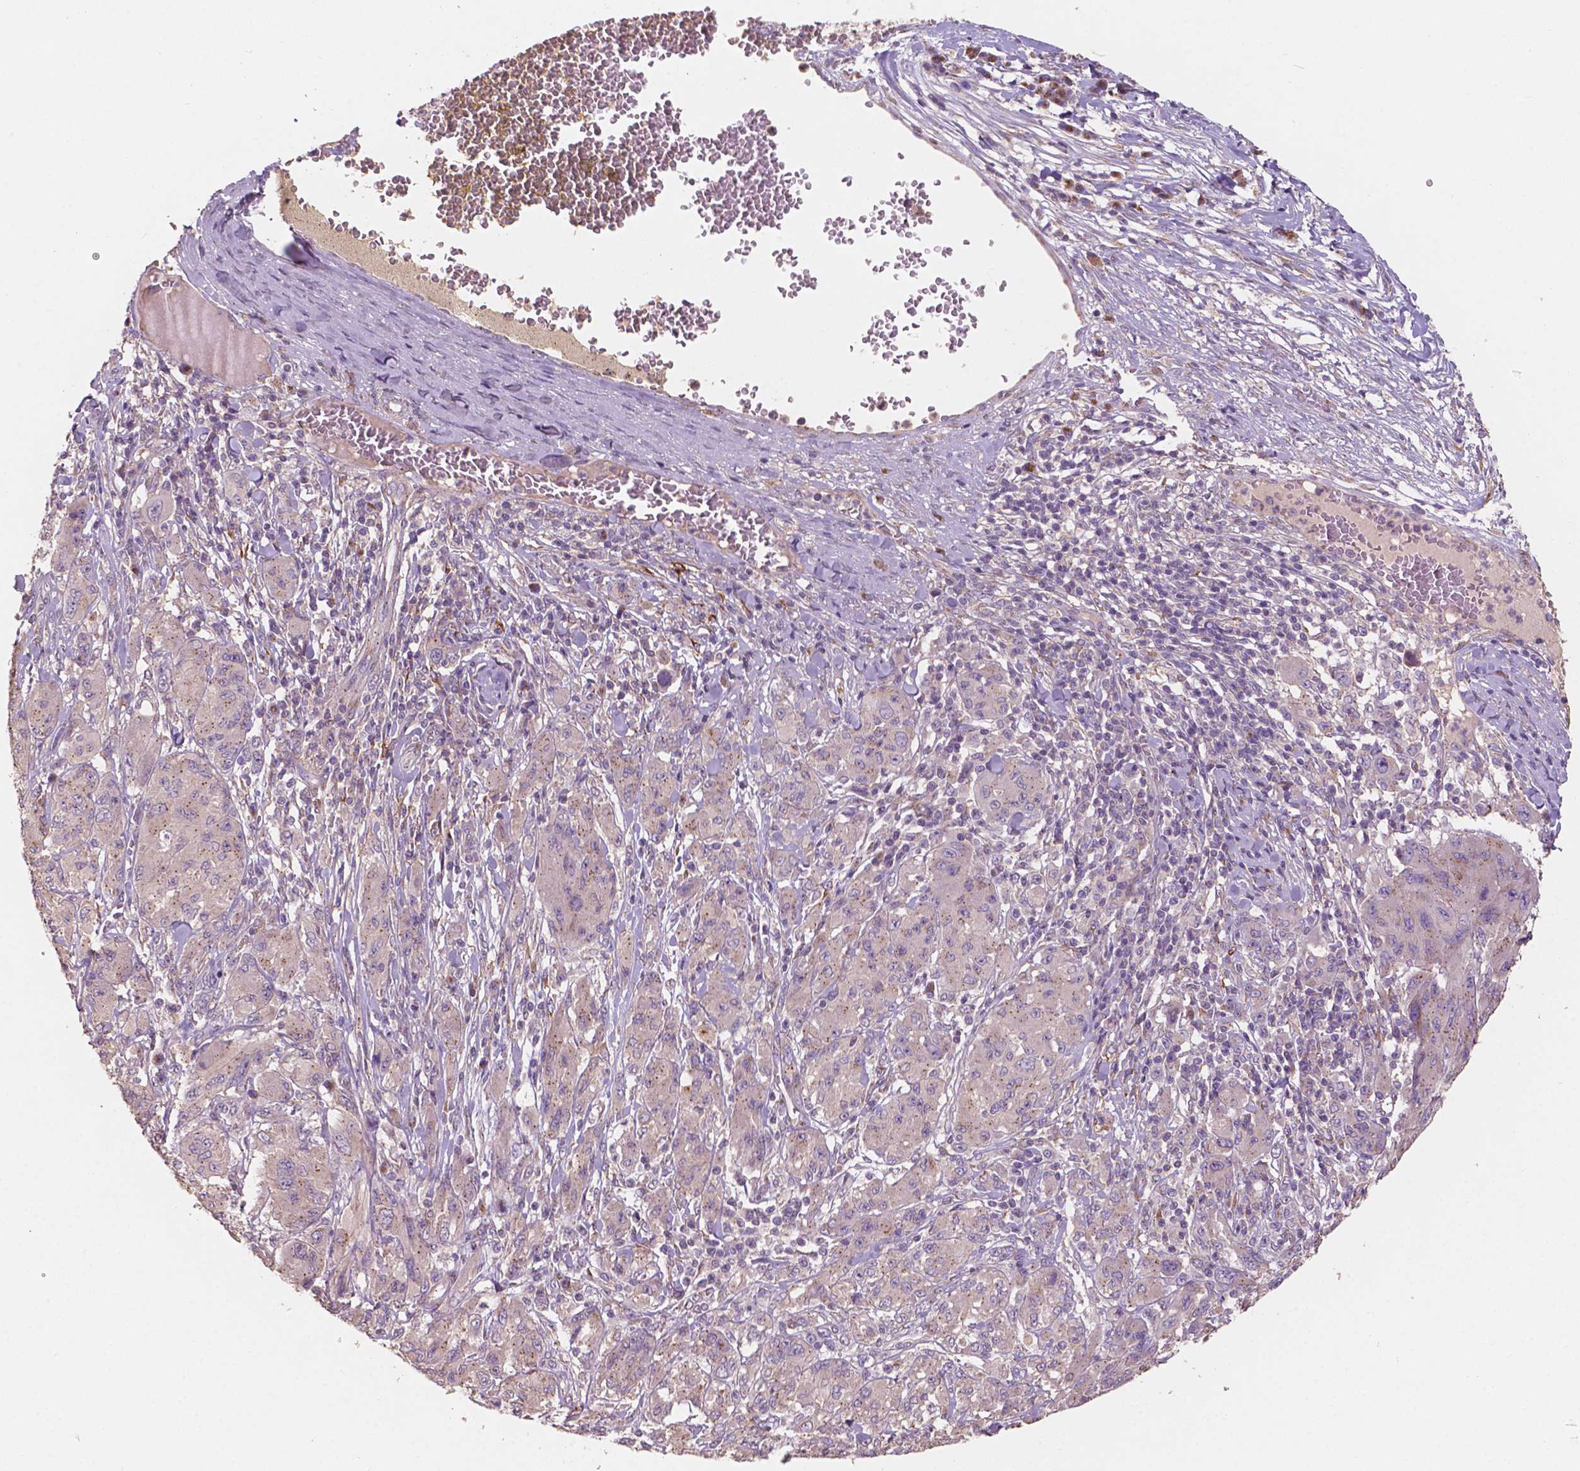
{"staining": {"intensity": "weak", "quantity": "25%-75%", "location": "cytoplasmic/membranous"}, "tissue": "melanoma", "cell_type": "Tumor cells", "image_type": "cancer", "snomed": [{"axis": "morphology", "description": "Malignant melanoma, NOS"}, {"axis": "topography", "description": "Skin"}], "caption": "Malignant melanoma was stained to show a protein in brown. There is low levels of weak cytoplasmic/membranous positivity in about 25%-75% of tumor cells.", "gene": "CHPT1", "patient": {"sex": "female", "age": 91}}